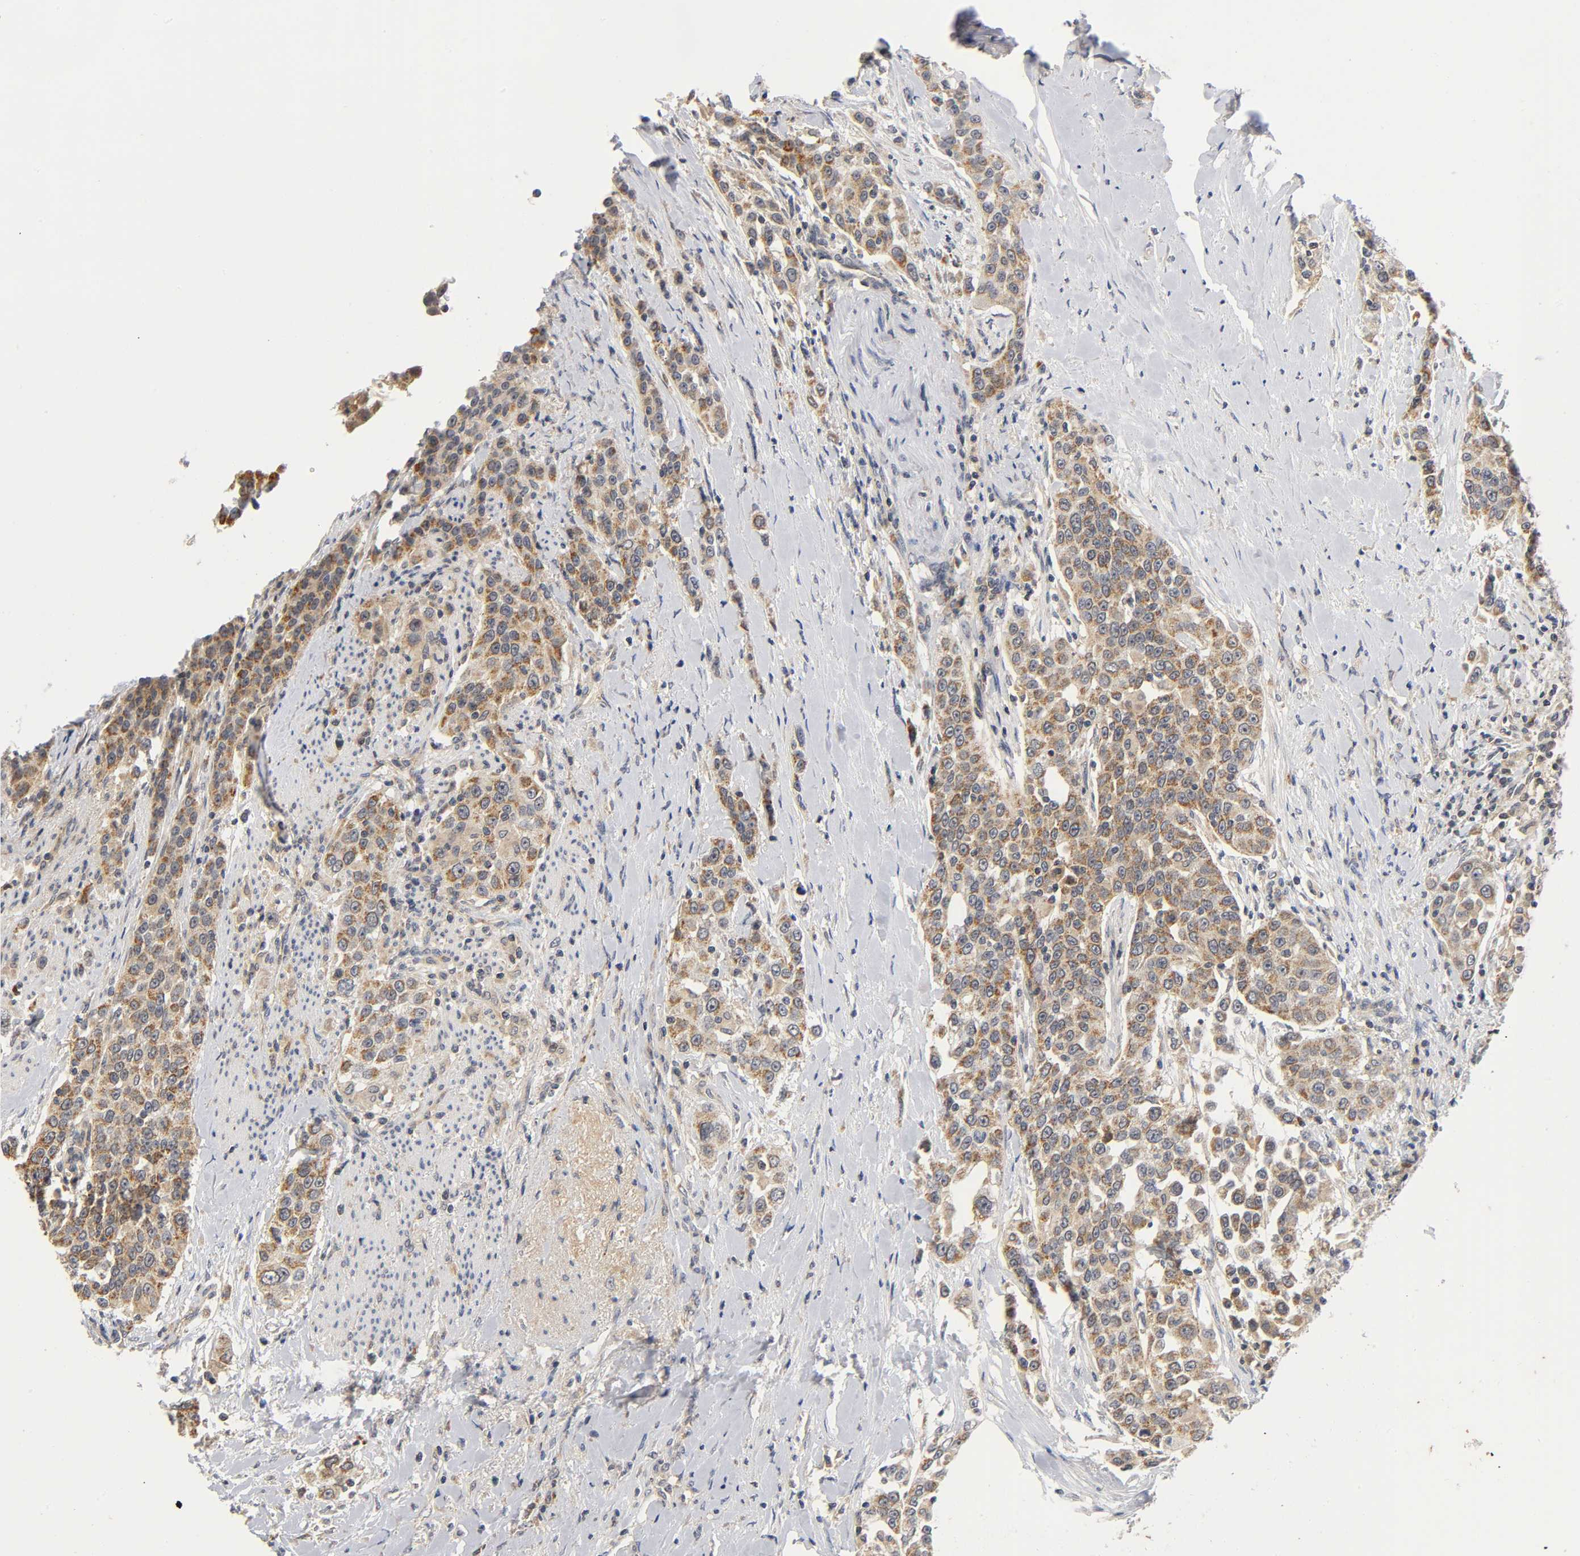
{"staining": {"intensity": "moderate", "quantity": ">75%", "location": "cytoplasmic/membranous"}, "tissue": "urothelial cancer", "cell_type": "Tumor cells", "image_type": "cancer", "snomed": [{"axis": "morphology", "description": "Urothelial carcinoma, High grade"}, {"axis": "topography", "description": "Urinary bladder"}], "caption": "The photomicrograph reveals staining of urothelial carcinoma (high-grade), revealing moderate cytoplasmic/membranous protein staining (brown color) within tumor cells.", "gene": "NRP1", "patient": {"sex": "female", "age": 80}}